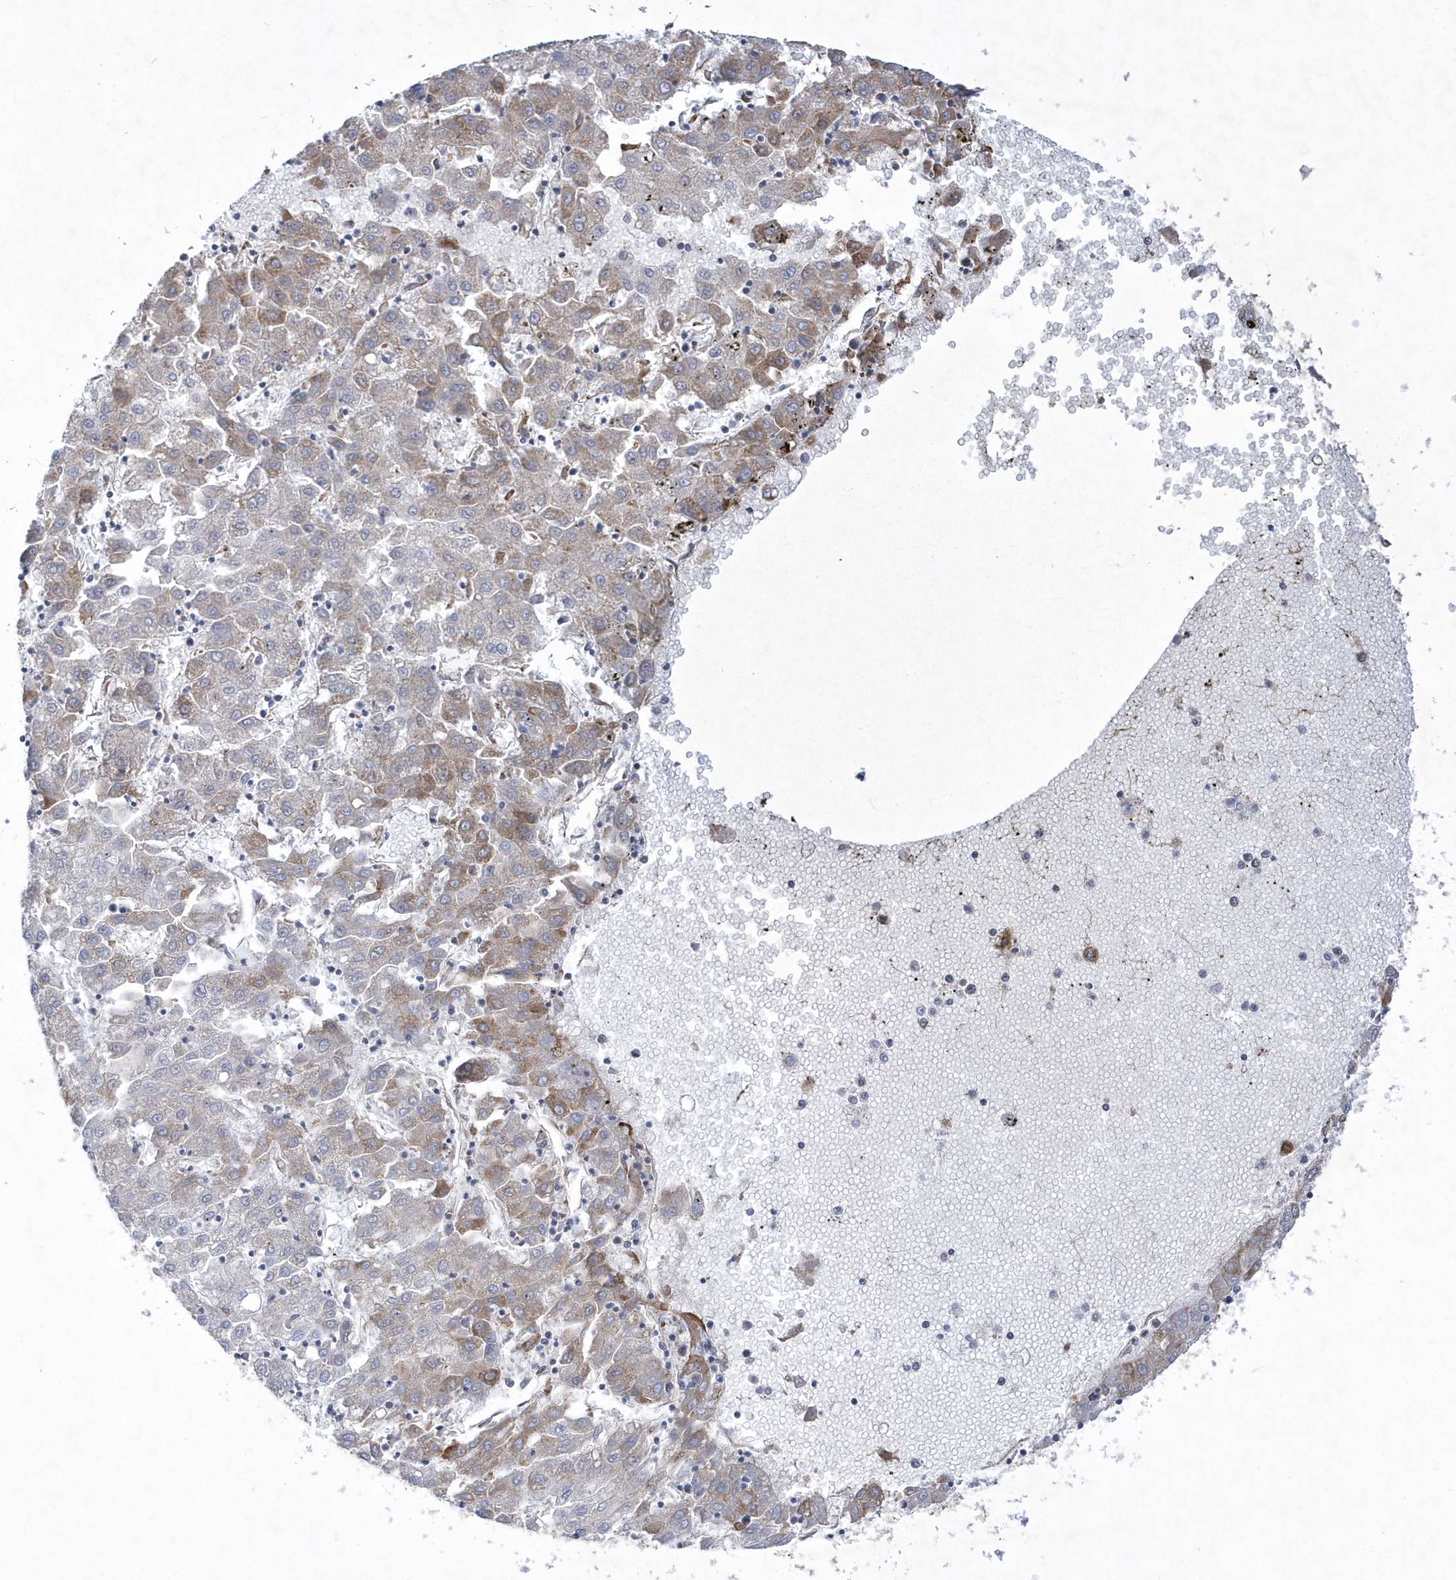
{"staining": {"intensity": "moderate", "quantity": "<25%", "location": "cytoplasmic/membranous"}, "tissue": "liver cancer", "cell_type": "Tumor cells", "image_type": "cancer", "snomed": [{"axis": "morphology", "description": "Carcinoma, Hepatocellular, NOS"}, {"axis": "topography", "description": "Liver"}], "caption": "Protein expression analysis of liver cancer exhibits moderate cytoplasmic/membranous staining in approximately <25% of tumor cells.", "gene": "MED31", "patient": {"sex": "male", "age": 72}}